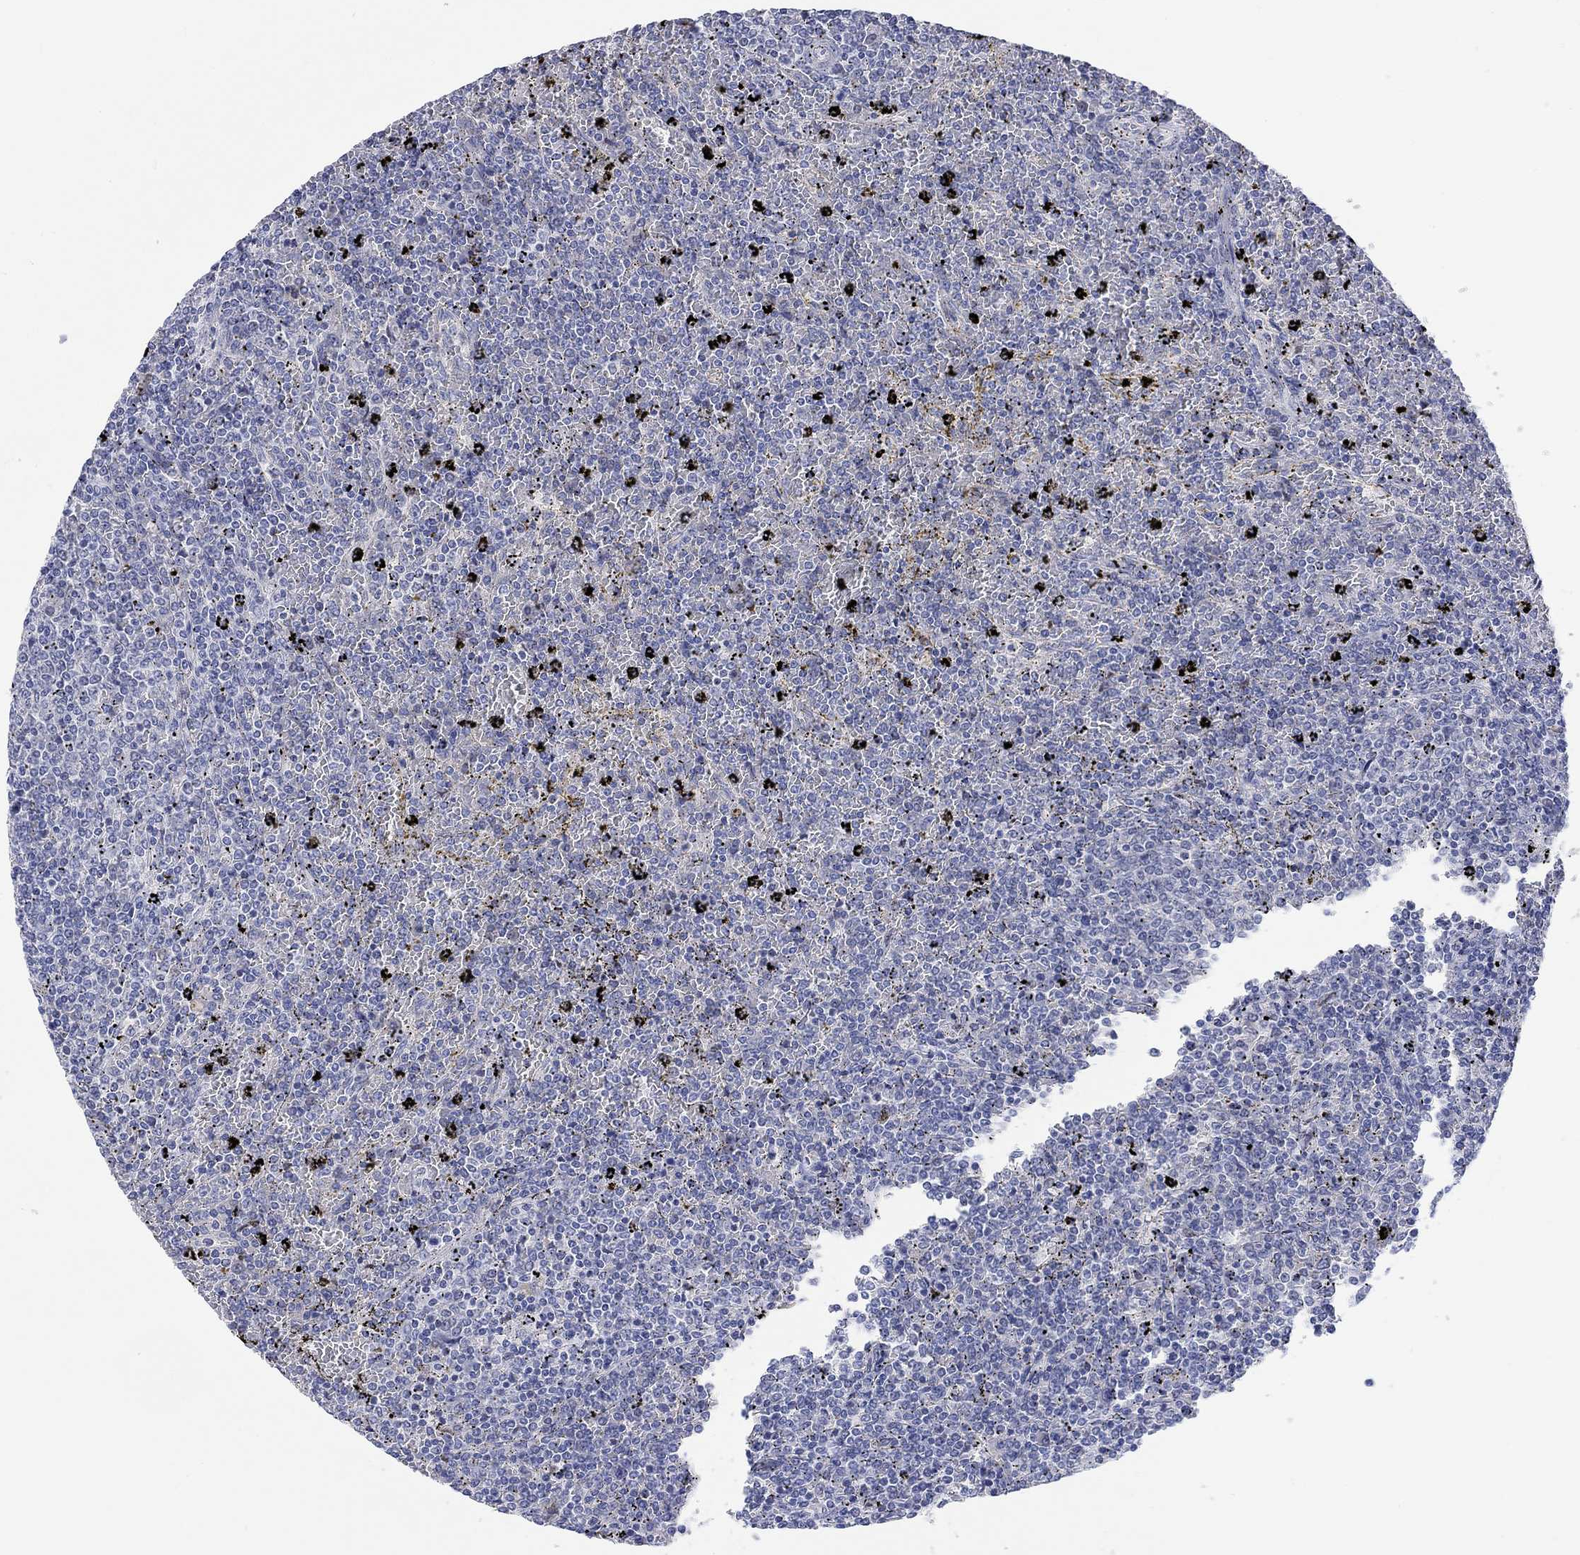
{"staining": {"intensity": "negative", "quantity": "none", "location": "none"}, "tissue": "lymphoma", "cell_type": "Tumor cells", "image_type": "cancer", "snomed": [{"axis": "morphology", "description": "Malignant lymphoma, non-Hodgkin's type, Low grade"}, {"axis": "topography", "description": "Spleen"}], "caption": "Immunohistochemistry (IHC) image of human lymphoma stained for a protein (brown), which reveals no staining in tumor cells.", "gene": "DLK1", "patient": {"sex": "female", "age": 77}}